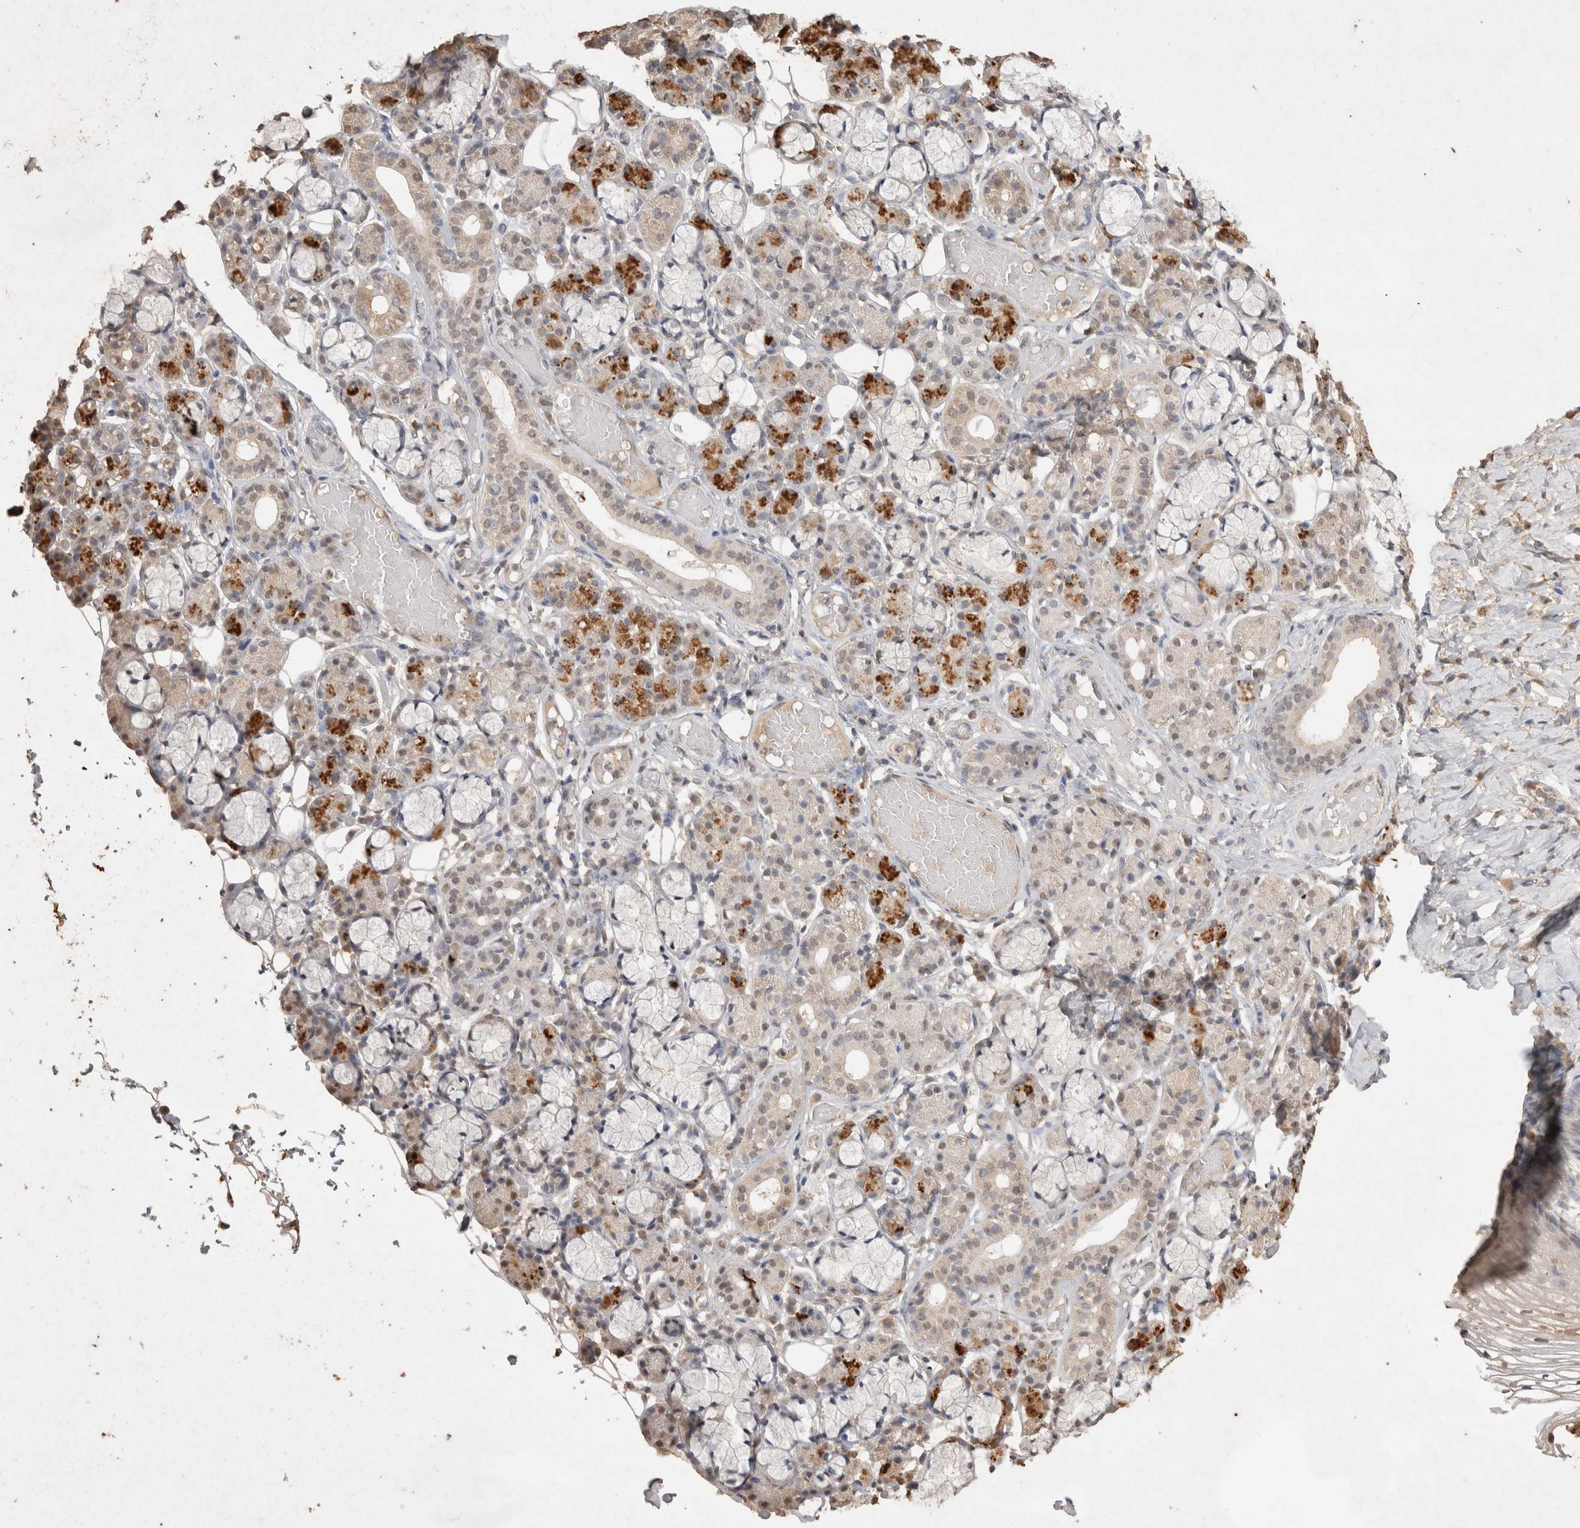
{"staining": {"intensity": "strong", "quantity": "<25%", "location": "cytoplasmic/membranous"}, "tissue": "salivary gland", "cell_type": "Glandular cells", "image_type": "normal", "snomed": [{"axis": "morphology", "description": "Normal tissue, NOS"}, {"axis": "topography", "description": "Salivary gland"}], "caption": "The immunohistochemical stain shows strong cytoplasmic/membranous staining in glandular cells of unremarkable salivary gland.", "gene": "MLX", "patient": {"sex": "male", "age": 63}}